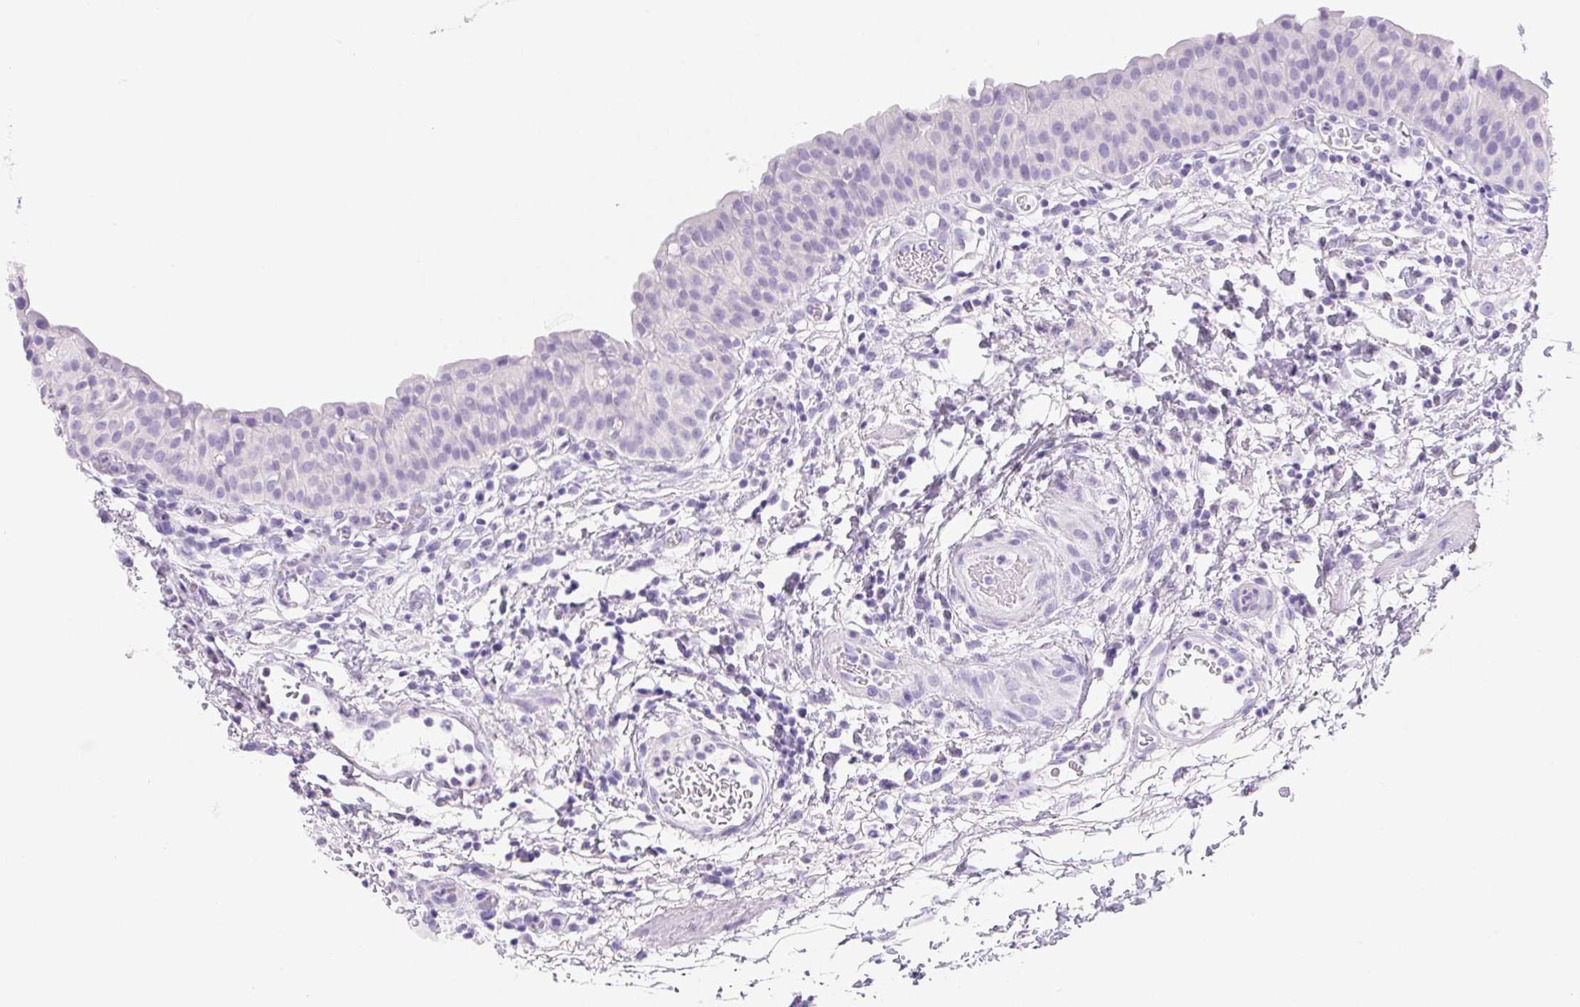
{"staining": {"intensity": "negative", "quantity": "none", "location": "none"}, "tissue": "urinary bladder", "cell_type": "Urothelial cells", "image_type": "normal", "snomed": [{"axis": "morphology", "description": "Normal tissue, NOS"}, {"axis": "morphology", "description": "Inflammation, NOS"}, {"axis": "topography", "description": "Urinary bladder"}], "caption": "A high-resolution image shows immunohistochemistry (IHC) staining of normal urinary bladder, which reveals no significant expression in urothelial cells. The staining was performed using DAB (3,3'-diaminobenzidine) to visualize the protein expression in brown, while the nuclei were stained in blue with hematoxylin (Magnification: 20x).", "gene": "PNLIP", "patient": {"sex": "male", "age": 57}}